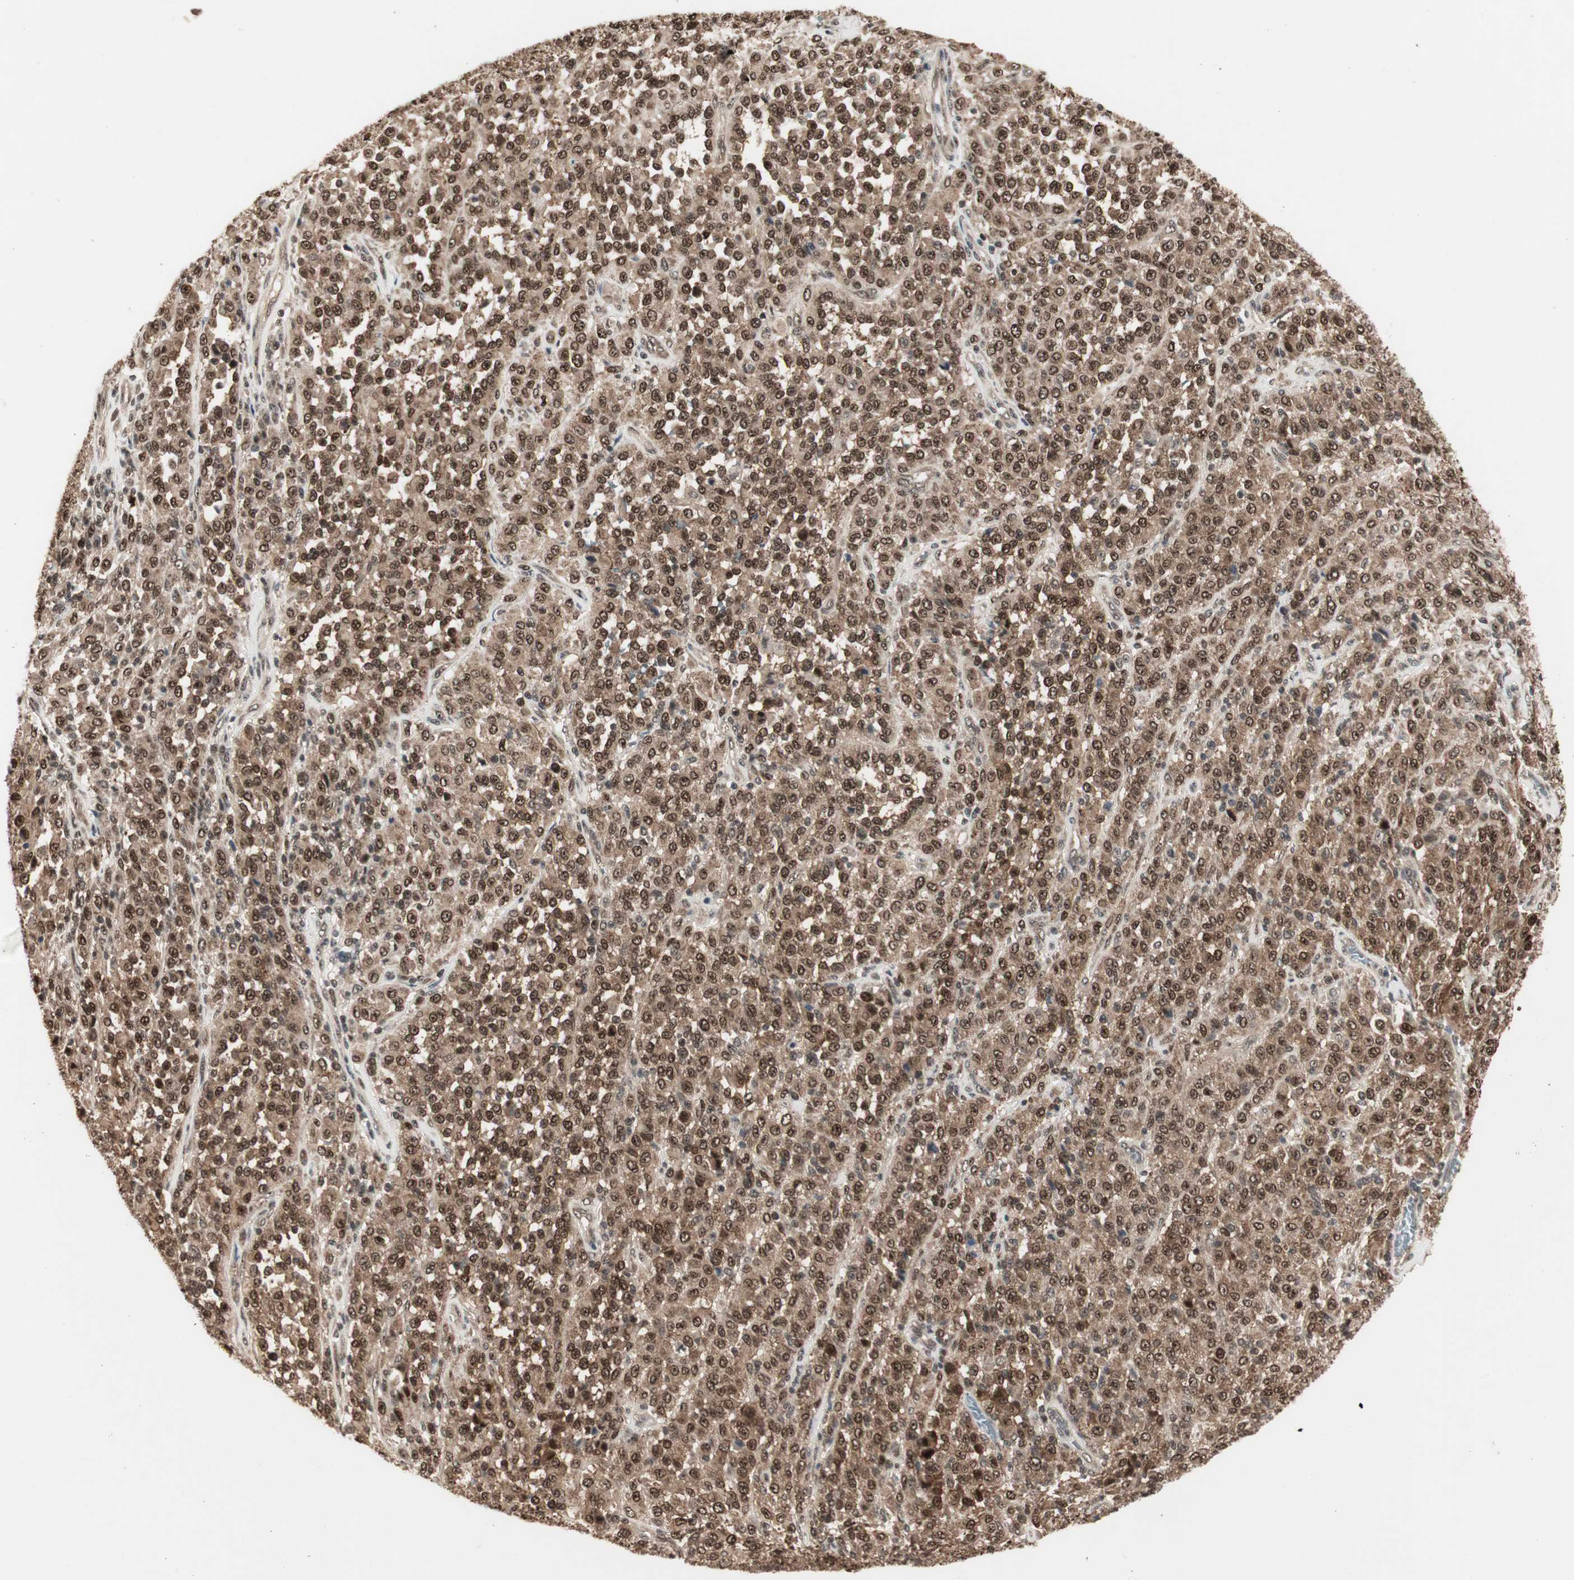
{"staining": {"intensity": "strong", "quantity": ">75%", "location": "cytoplasmic/membranous,nuclear"}, "tissue": "melanoma", "cell_type": "Tumor cells", "image_type": "cancer", "snomed": [{"axis": "morphology", "description": "Malignant melanoma, Metastatic site"}, {"axis": "topography", "description": "Pancreas"}], "caption": "A photomicrograph of human malignant melanoma (metastatic site) stained for a protein displays strong cytoplasmic/membranous and nuclear brown staining in tumor cells.", "gene": "CSNK2B", "patient": {"sex": "female", "age": 30}}